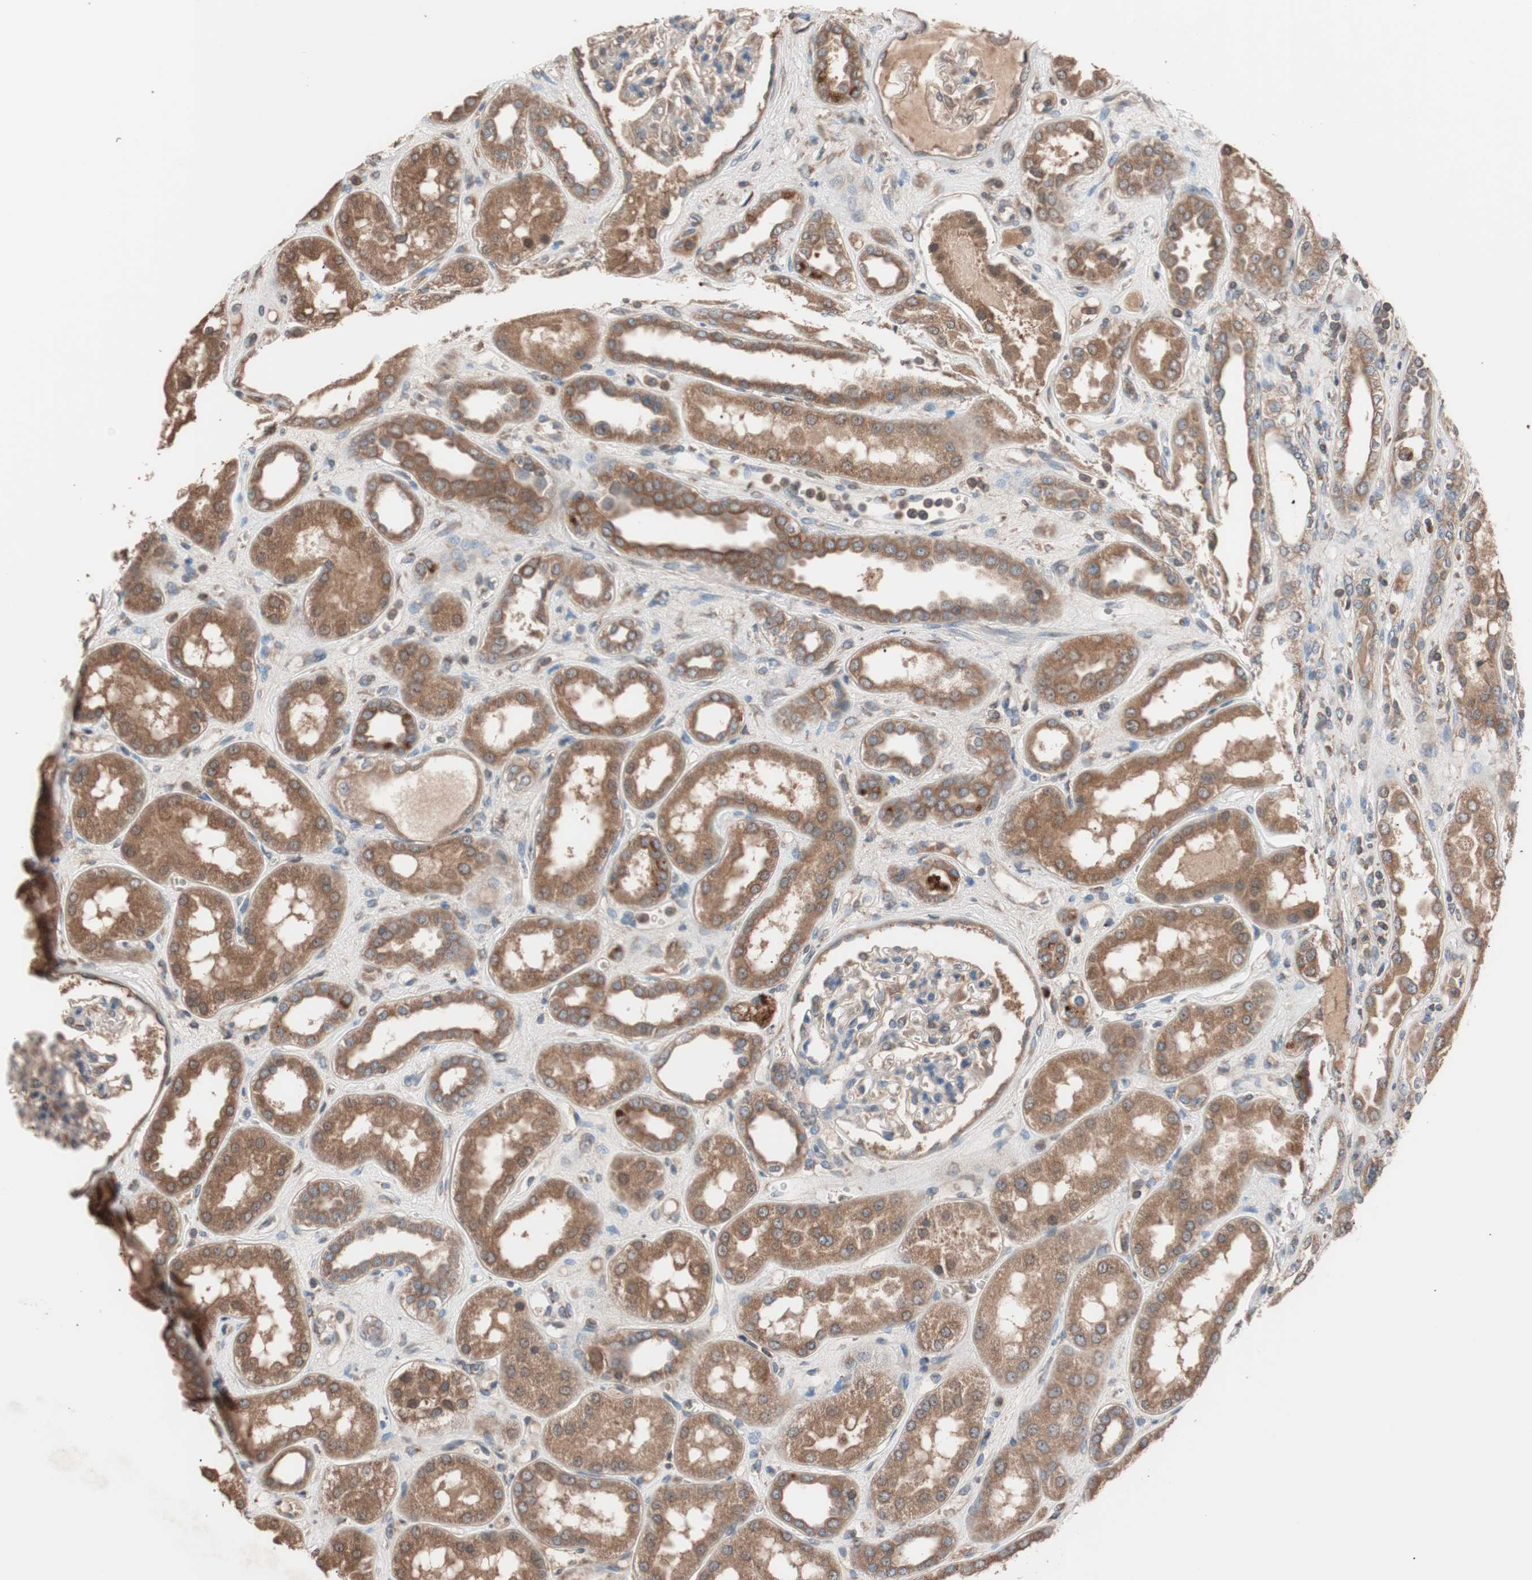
{"staining": {"intensity": "weak", "quantity": ">75%", "location": "cytoplasmic/membranous"}, "tissue": "kidney", "cell_type": "Cells in glomeruli", "image_type": "normal", "snomed": [{"axis": "morphology", "description": "Normal tissue, NOS"}, {"axis": "topography", "description": "Kidney"}], "caption": "A high-resolution micrograph shows immunohistochemistry (IHC) staining of benign kidney, which displays weak cytoplasmic/membranous positivity in about >75% of cells in glomeruli.", "gene": "GLYCTK", "patient": {"sex": "male", "age": 59}}